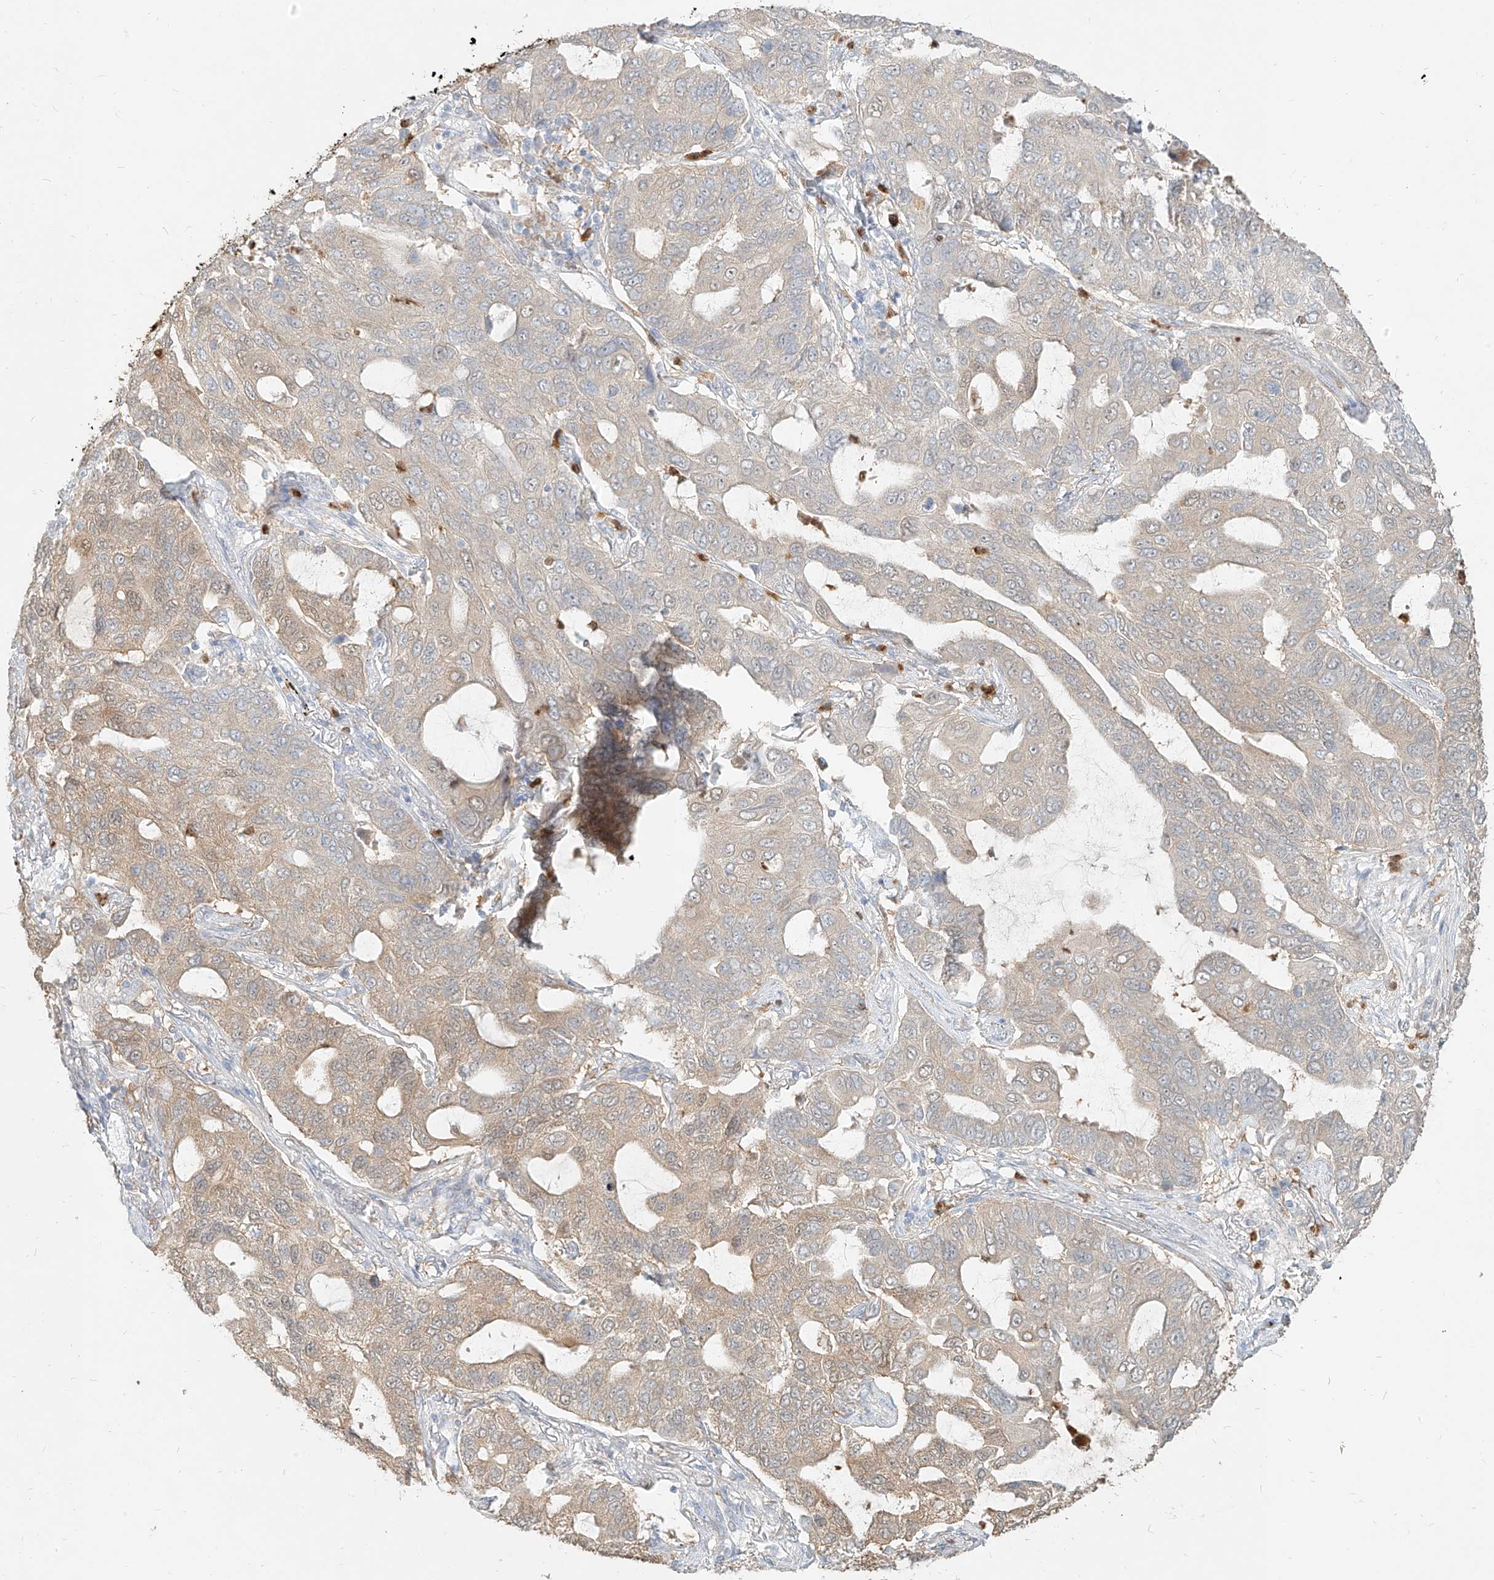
{"staining": {"intensity": "weak", "quantity": "25%-75%", "location": "cytoplasmic/membranous"}, "tissue": "lung cancer", "cell_type": "Tumor cells", "image_type": "cancer", "snomed": [{"axis": "morphology", "description": "Adenocarcinoma, NOS"}, {"axis": "topography", "description": "Lung"}], "caption": "The histopathology image demonstrates a brown stain indicating the presence of a protein in the cytoplasmic/membranous of tumor cells in lung adenocarcinoma.", "gene": "PGD", "patient": {"sex": "male", "age": 64}}